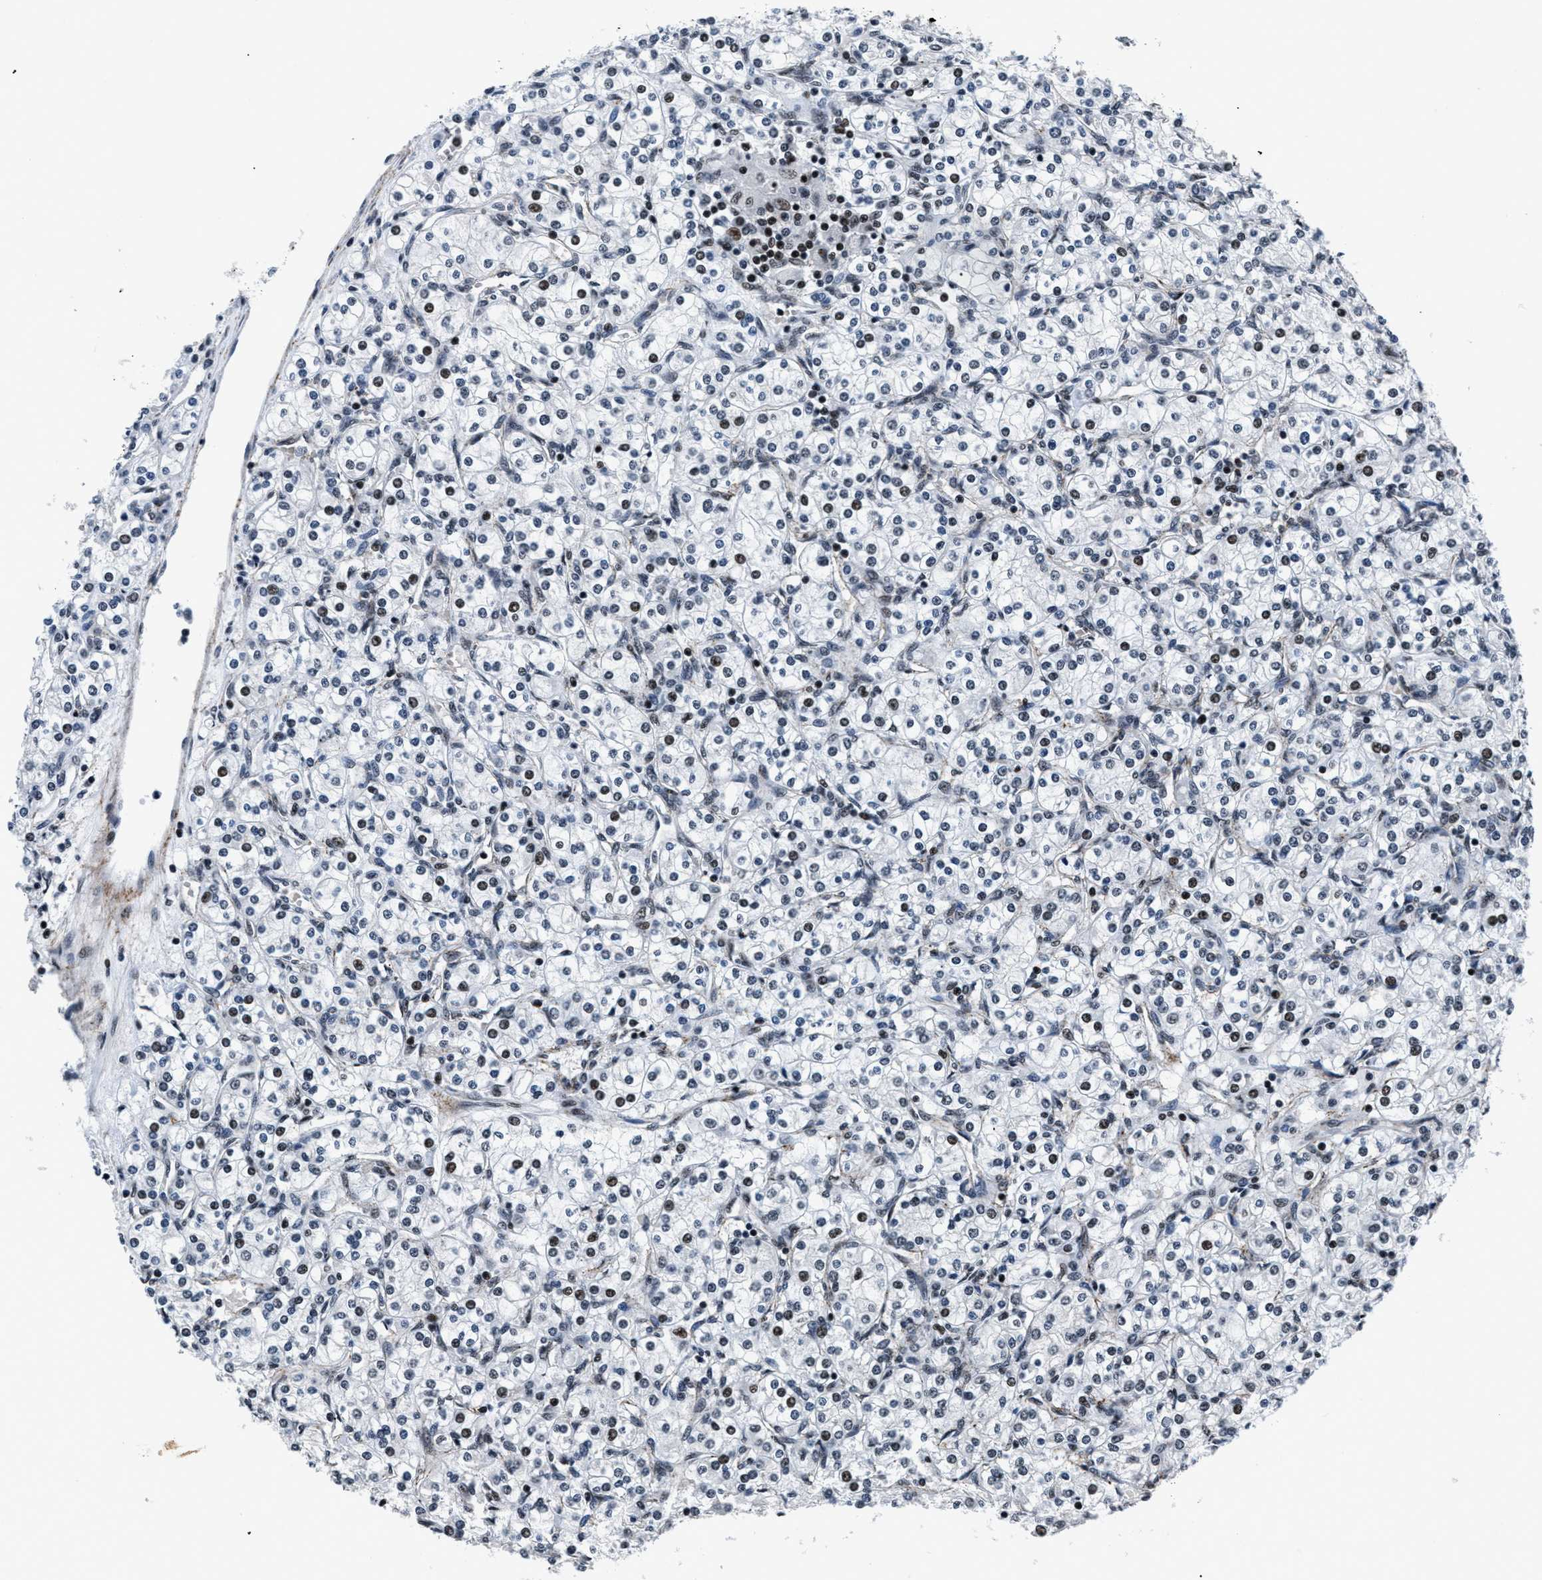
{"staining": {"intensity": "strong", "quantity": "<25%", "location": "nuclear"}, "tissue": "renal cancer", "cell_type": "Tumor cells", "image_type": "cancer", "snomed": [{"axis": "morphology", "description": "Adenocarcinoma, NOS"}, {"axis": "topography", "description": "Kidney"}], "caption": "DAB immunohistochemical staining of human renal cancer (adenocarcinoma) exhibits strong nuclear protein staining in approximately <25% of tumor cells.", "gene": "SMARCB1", "patient": {"sex": "male", "age": 77}}